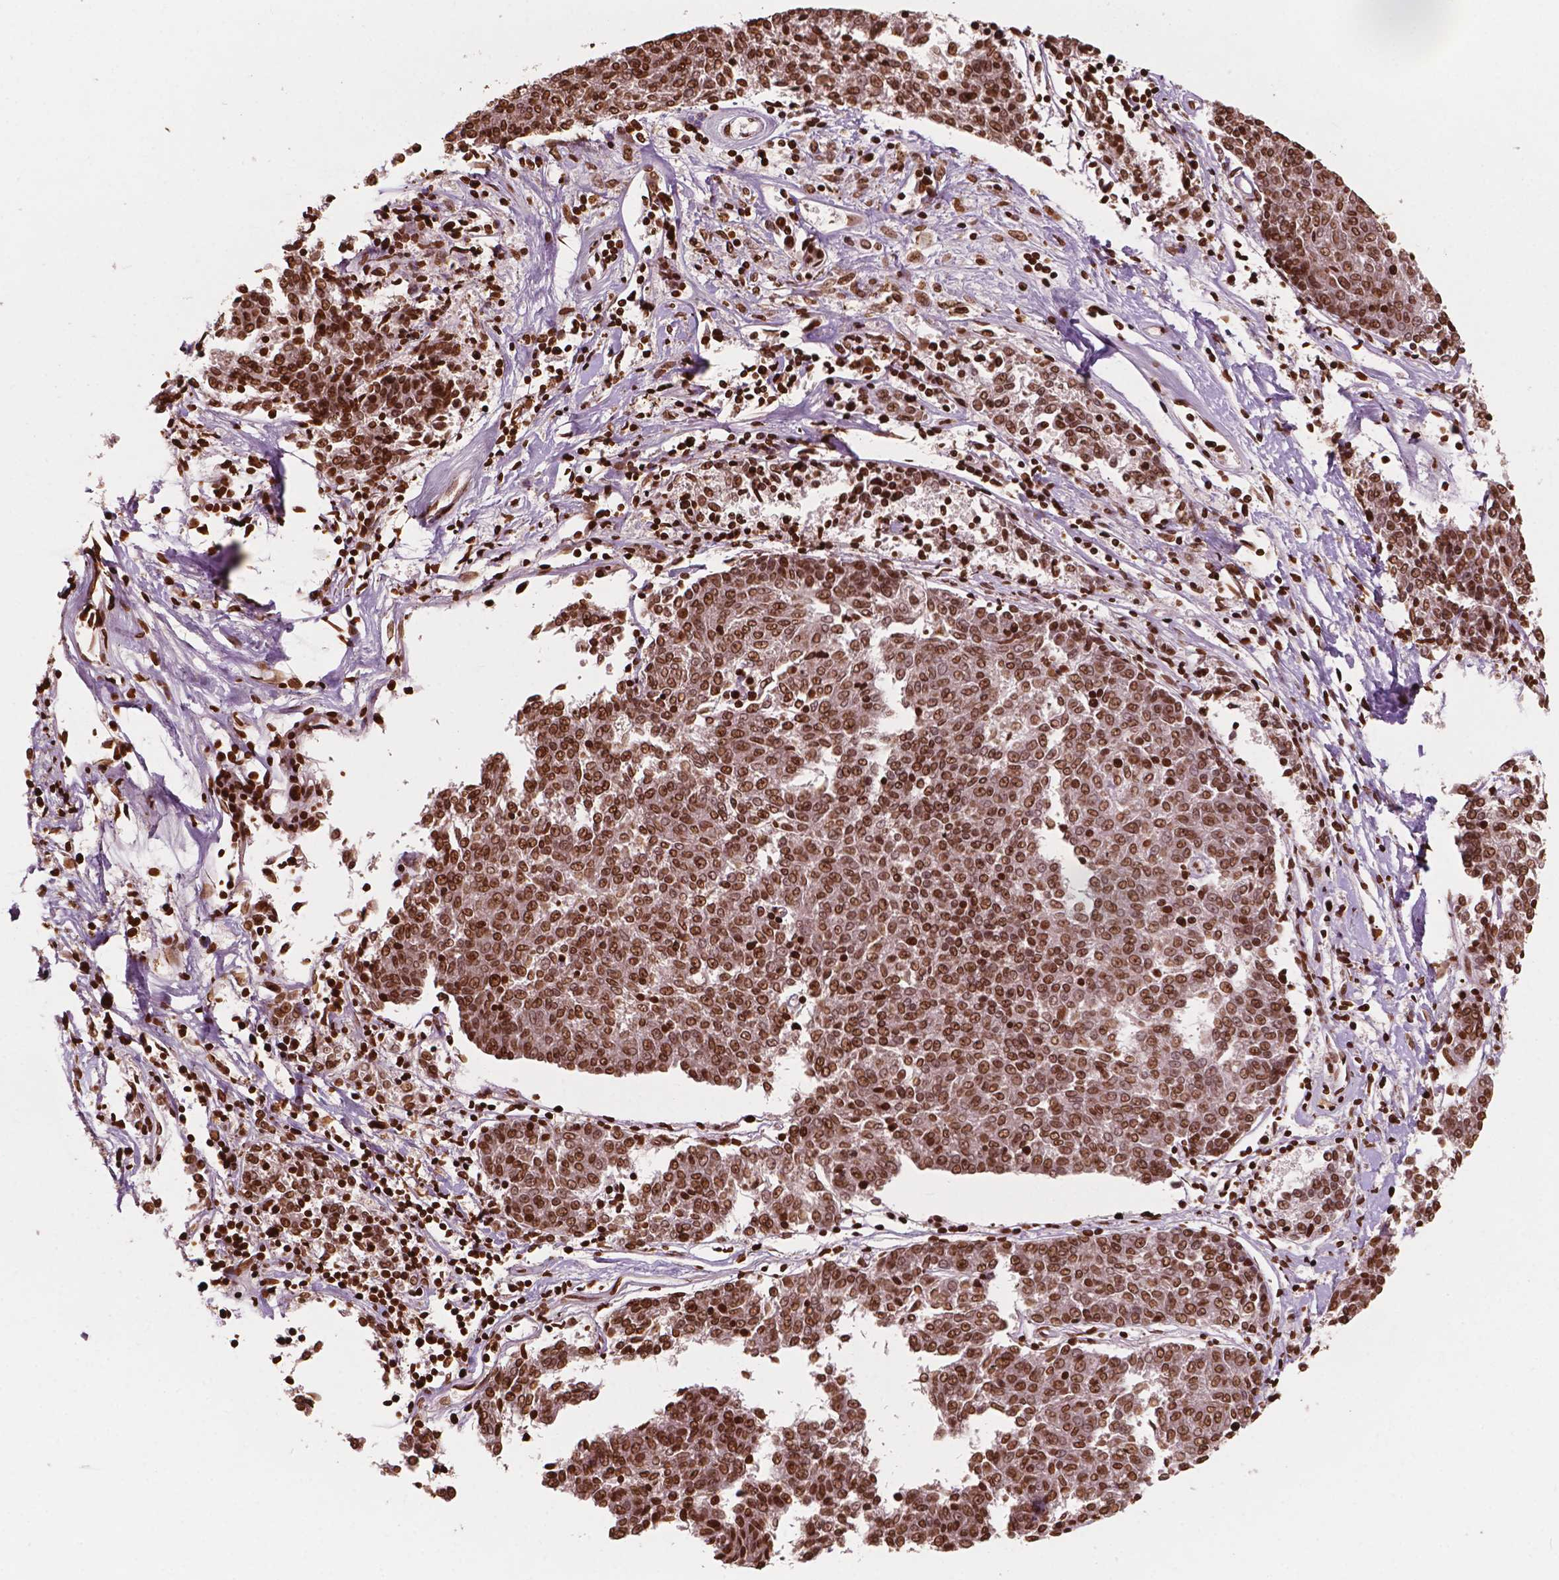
{"staining": {"intensity": "strong", "quantity": ">75%", "location": "nuclear"}, "tissue": "melanoma", "cell_type": "Tumor cells", "image_type": "cancer", "snomed": [{"axis": "morphology", "description": "Malignant melanoma, NOS"}, {"axis": "topography", "description": "Skin"}], "caption": "Immunohistochemical staining of melanoma reveals high levels of strong nuclear protein staining in approximately >75% of tumor cells.", "gene": "H3C7", "patient": {"sex": "female", "age": 72}}